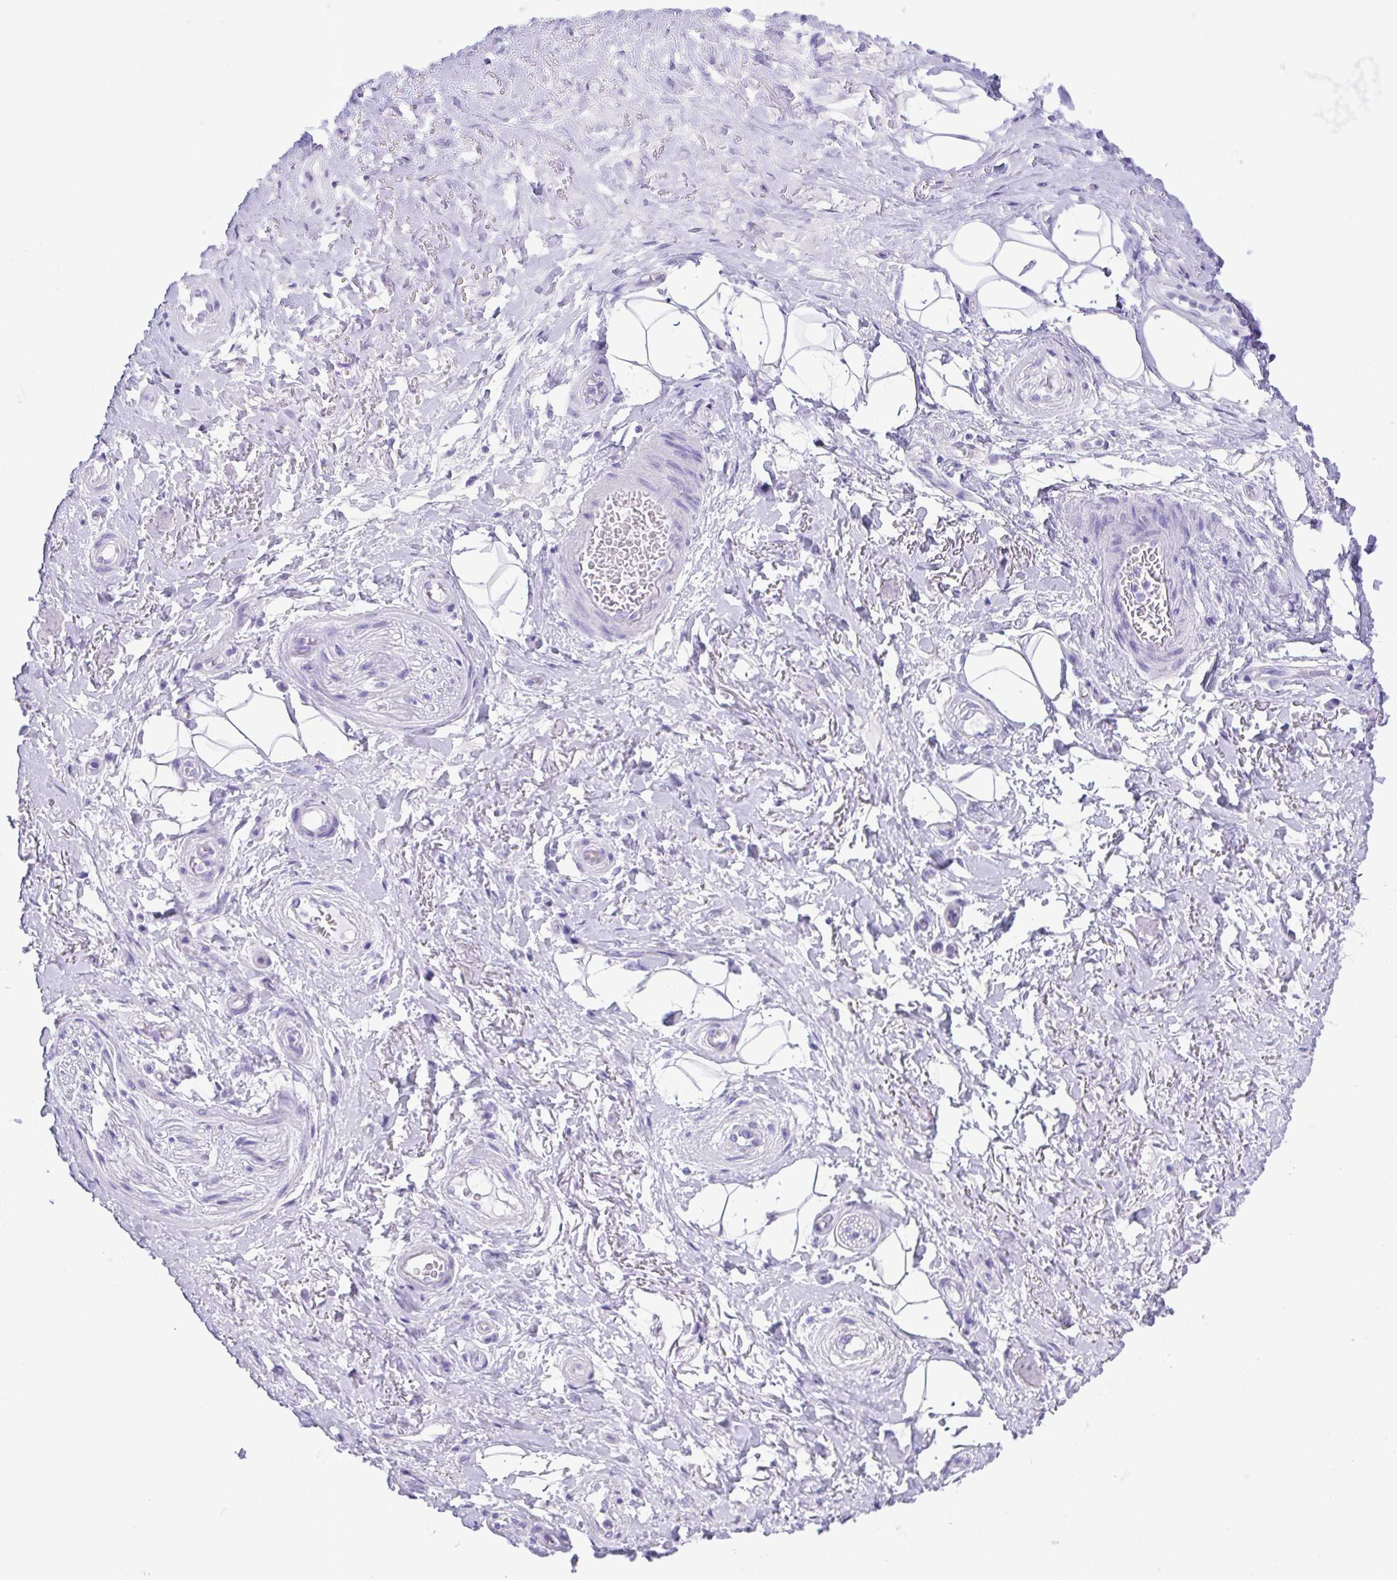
{"staining": {"intensity": "negative", "quantity": "none", "location": "none"}, "tissue": "adipose tissue", "cell_type": "Adipocytes", "image_type": "normal", "snomed": [{"axis": "morphology", "description": "Normal tissue, NOS"}, {"axis": "topography", "description": "Anal"}, {"axis": "topography", "description": "Peripheral nerve tissue"}], "caption": "Adipocytes are negative for protein expression in unremarkable human adipose tissue.", "gene": "TSPY10", "patient": {"sex": "male", "age": 53}}